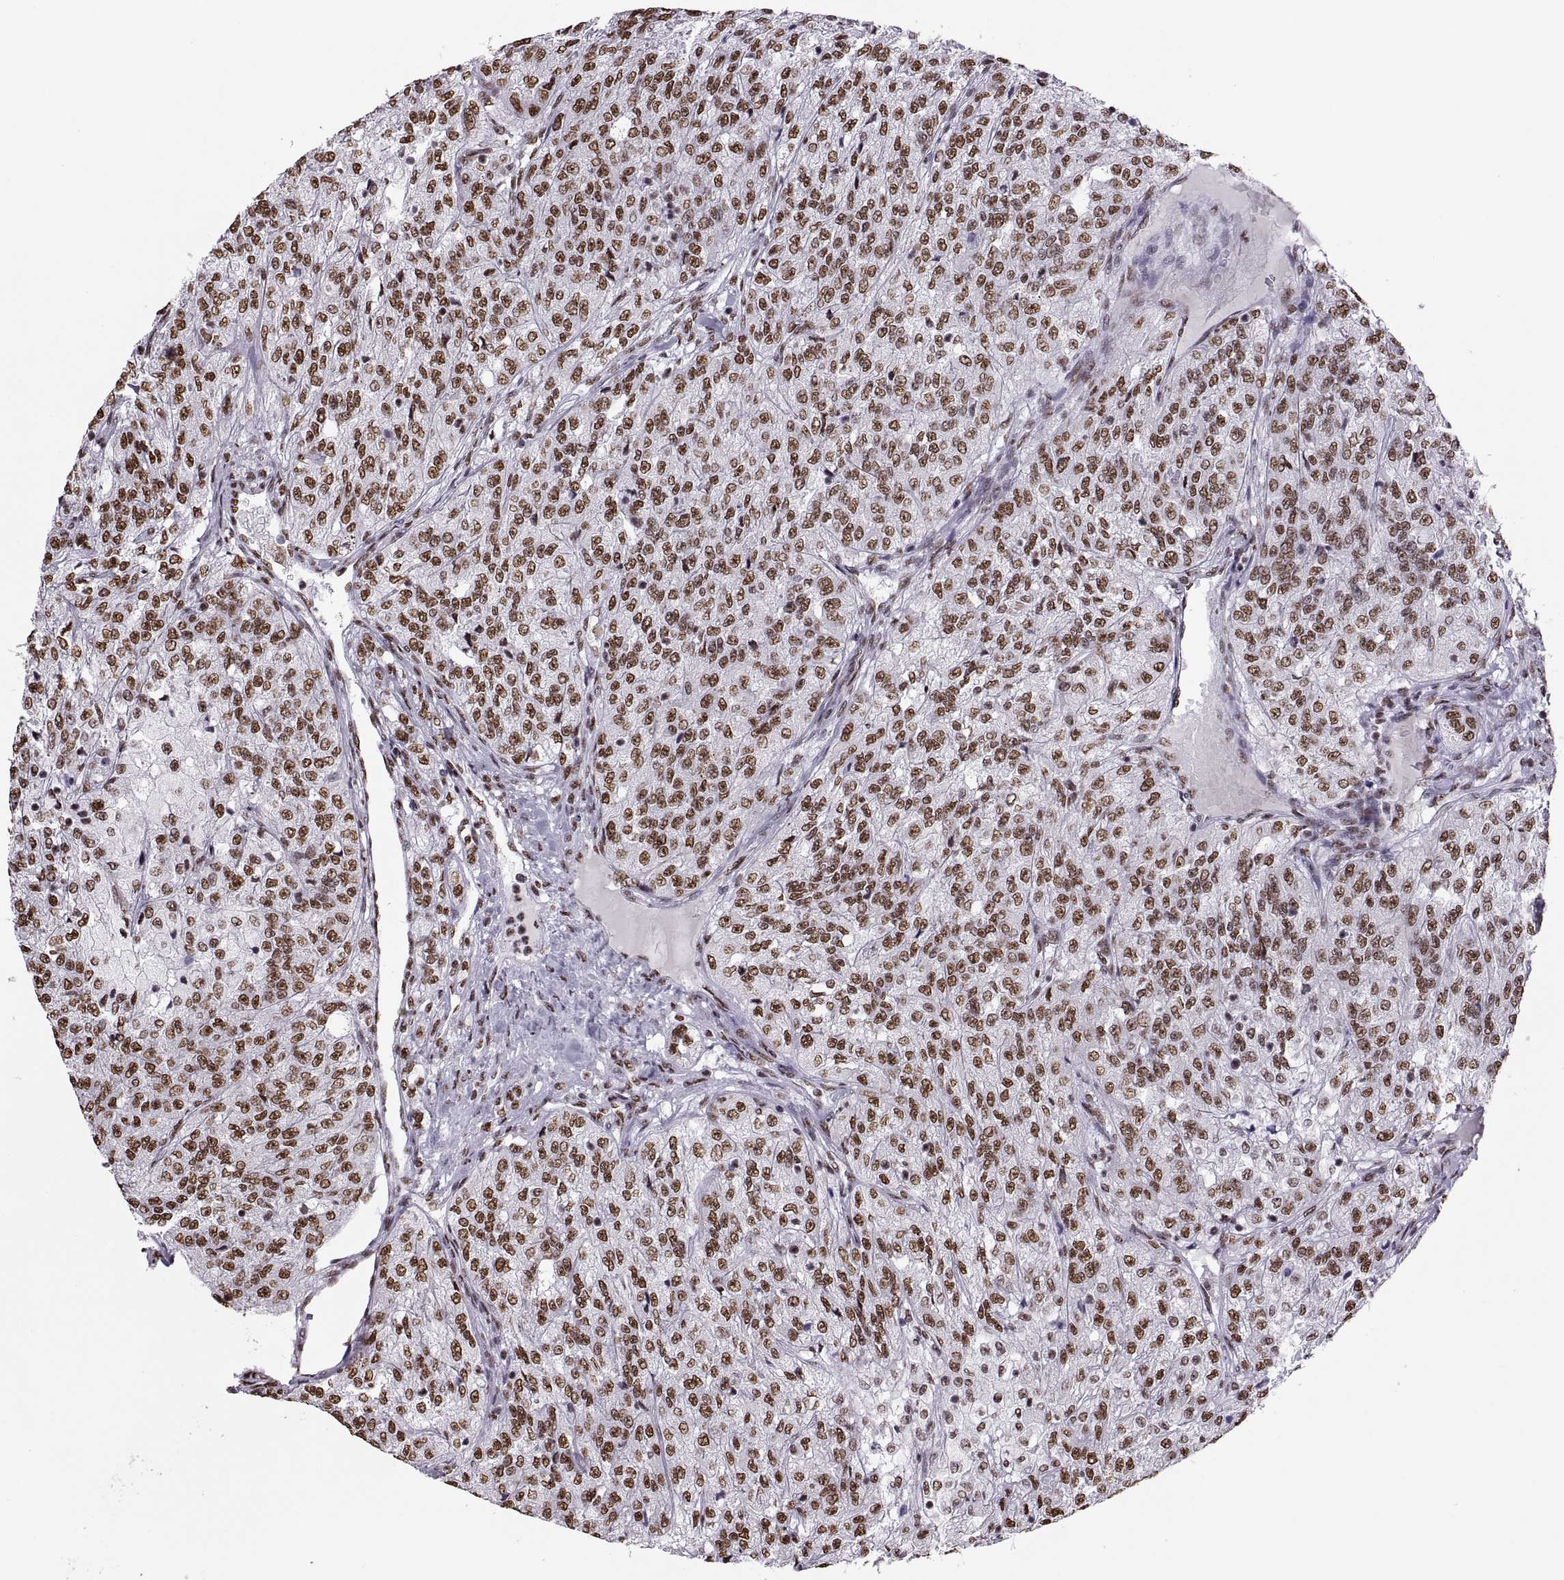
{"staining": {"intensity": "moderate", "quantity": ">75%", "location": "nuclear"}, "tissue": "renal cancer", "cell_type": "Tumor cells", "image_type": "cancer", "snomed": [{"axis": "morphology", "description": "Adenocarcinoma, NOS"}, {"axis": "topography", "description": "Kidney"}], "caption": "The immunohistochemical stain shows moderate nuclear positivity in tumor cells of renal cancer (adenocarcinoma) tissue.", "gene": "SNAI1", "patient": {"sex": "female", "age": 63}}